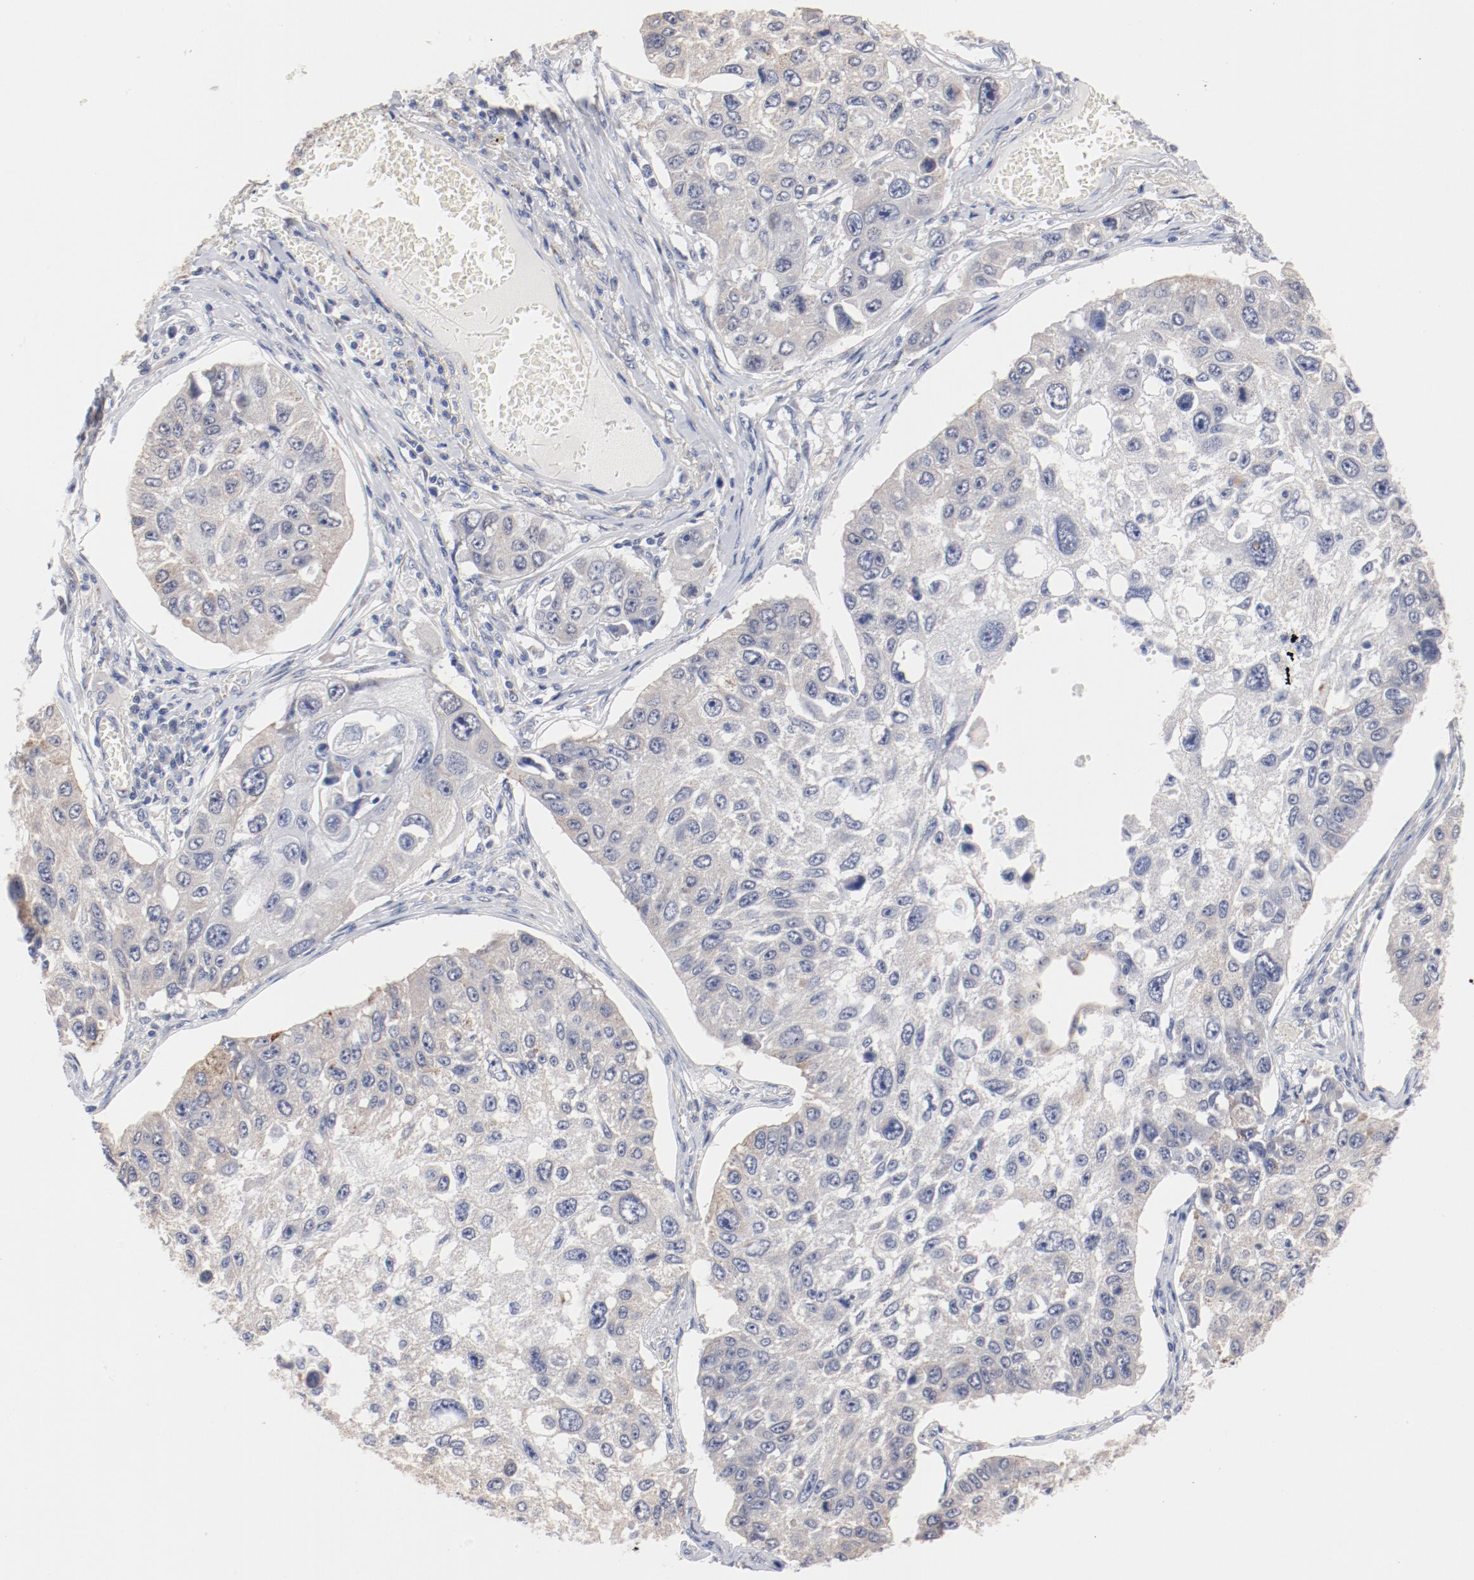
{"staining": {"intensity": "negative", "quantity": "none", "location": "none"}, "tissue": "lung cancer", "cell_type": "Tumor cells", "image_type": "cancer", "snomed": [{"axis": "morphology", "description": "Squamous cell carcinoma, NOS"}, {"axis": "topography", "description": "Lung"}], "caption": "Tumor cells show no significant staining in lung cancer (squamous cell carcinoma). Nuclei are stained in blue.", "gene": "GPR143", "patient": {"sex": "male", "age": 71}}